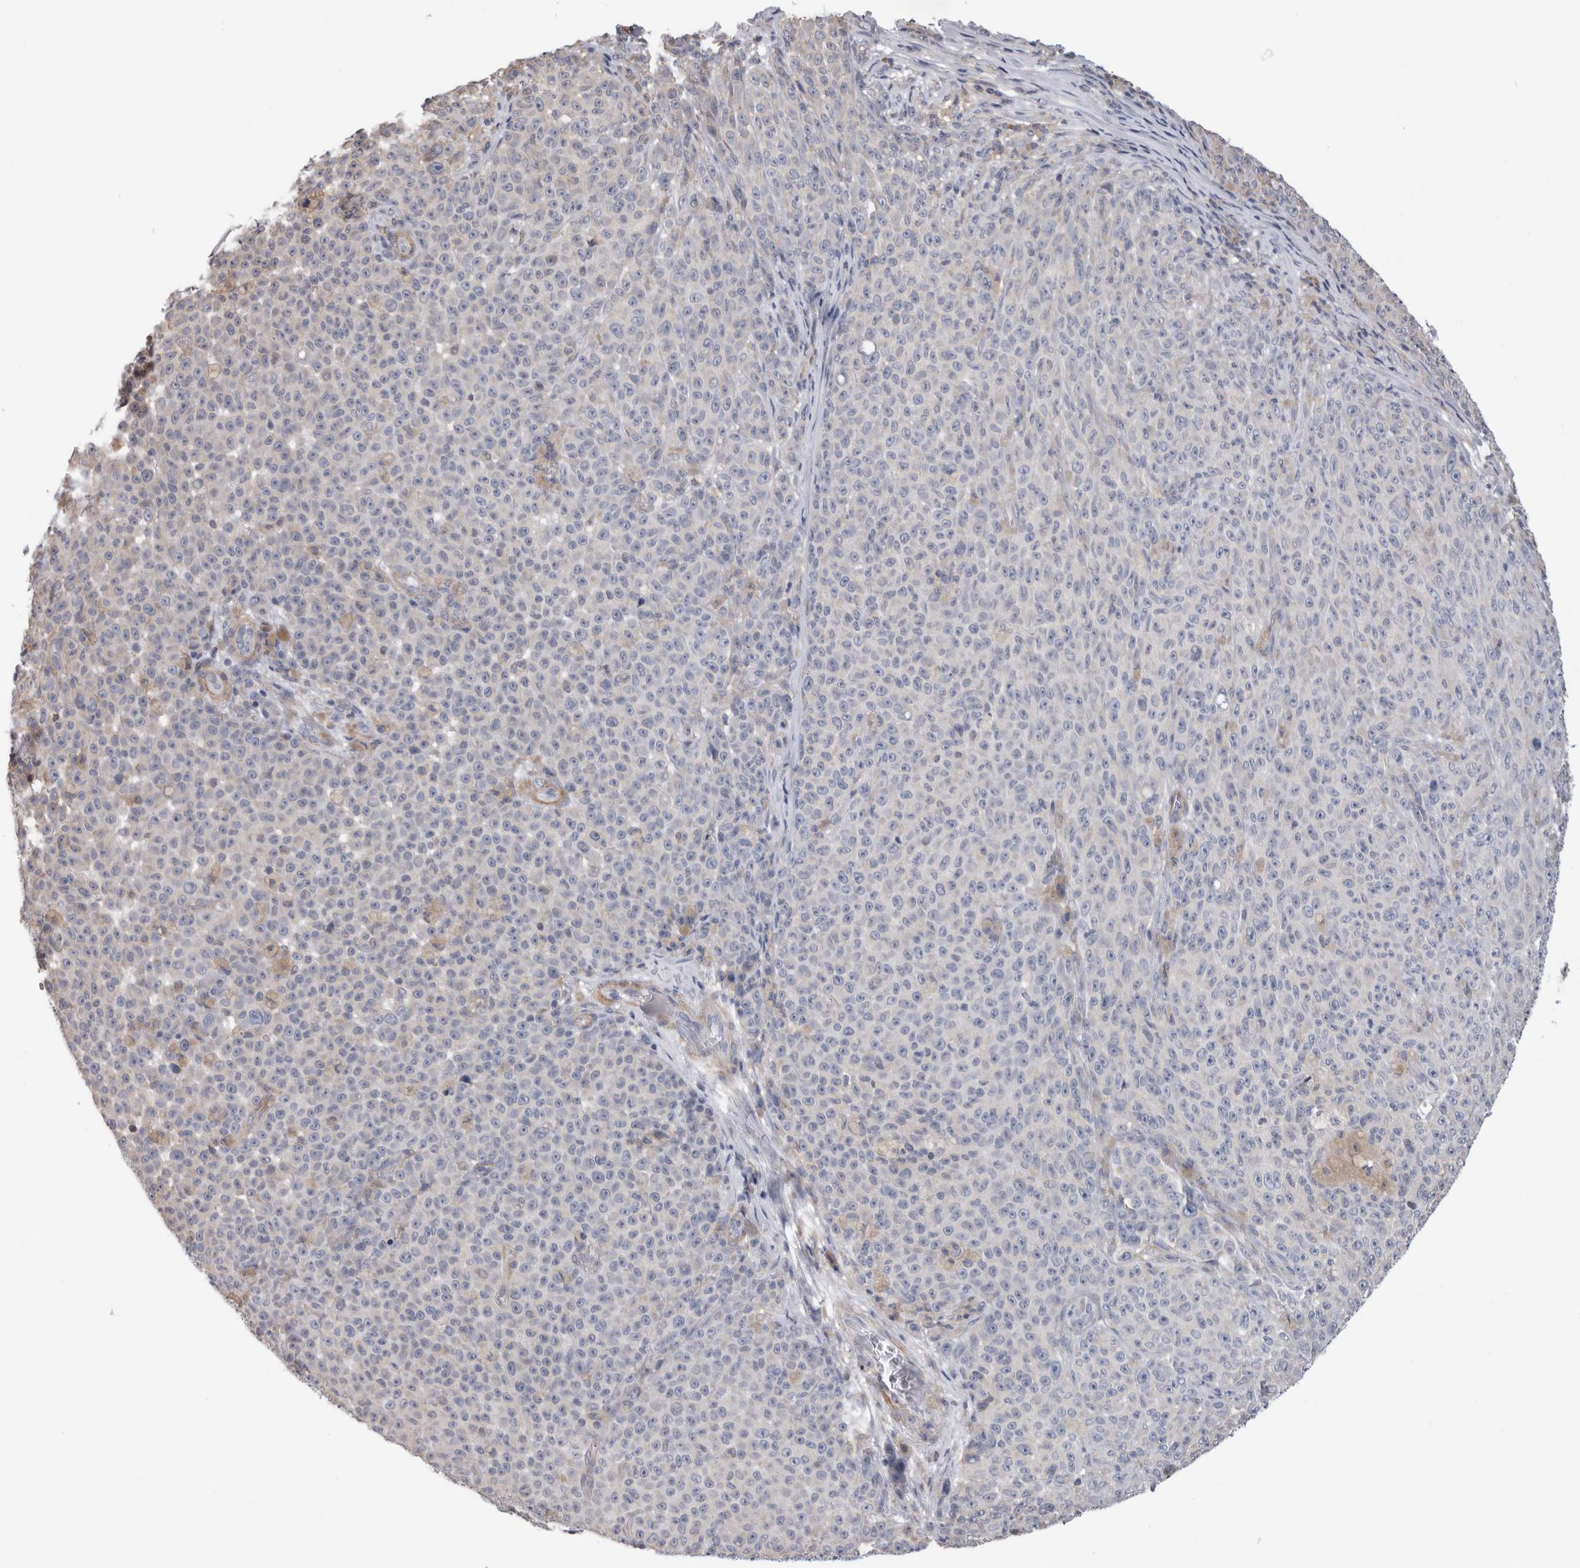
{"staining": {"intensity": "negative", "quantity": "none", "location": "none"}, "tissue": "melanoma", "cell_type": "Tumor cells", "image_type": "cancer", "snomed": [{"axis": "morphology", "description": "Malignant melanoma, NOS"}, {"axis": "topography", "description": "Skin"}], "caption": "There is no significant positivity in tumor cells of melanoma. The staining was performed using DAB (3,3'-diaminobenzidine) to visualize the protein expression in brown, while the nuclei were stained in blue with hematoxylin (Magnification: 20x).", "gene": "SMAP2", "patient": {"sex": "female", "age": 82}}